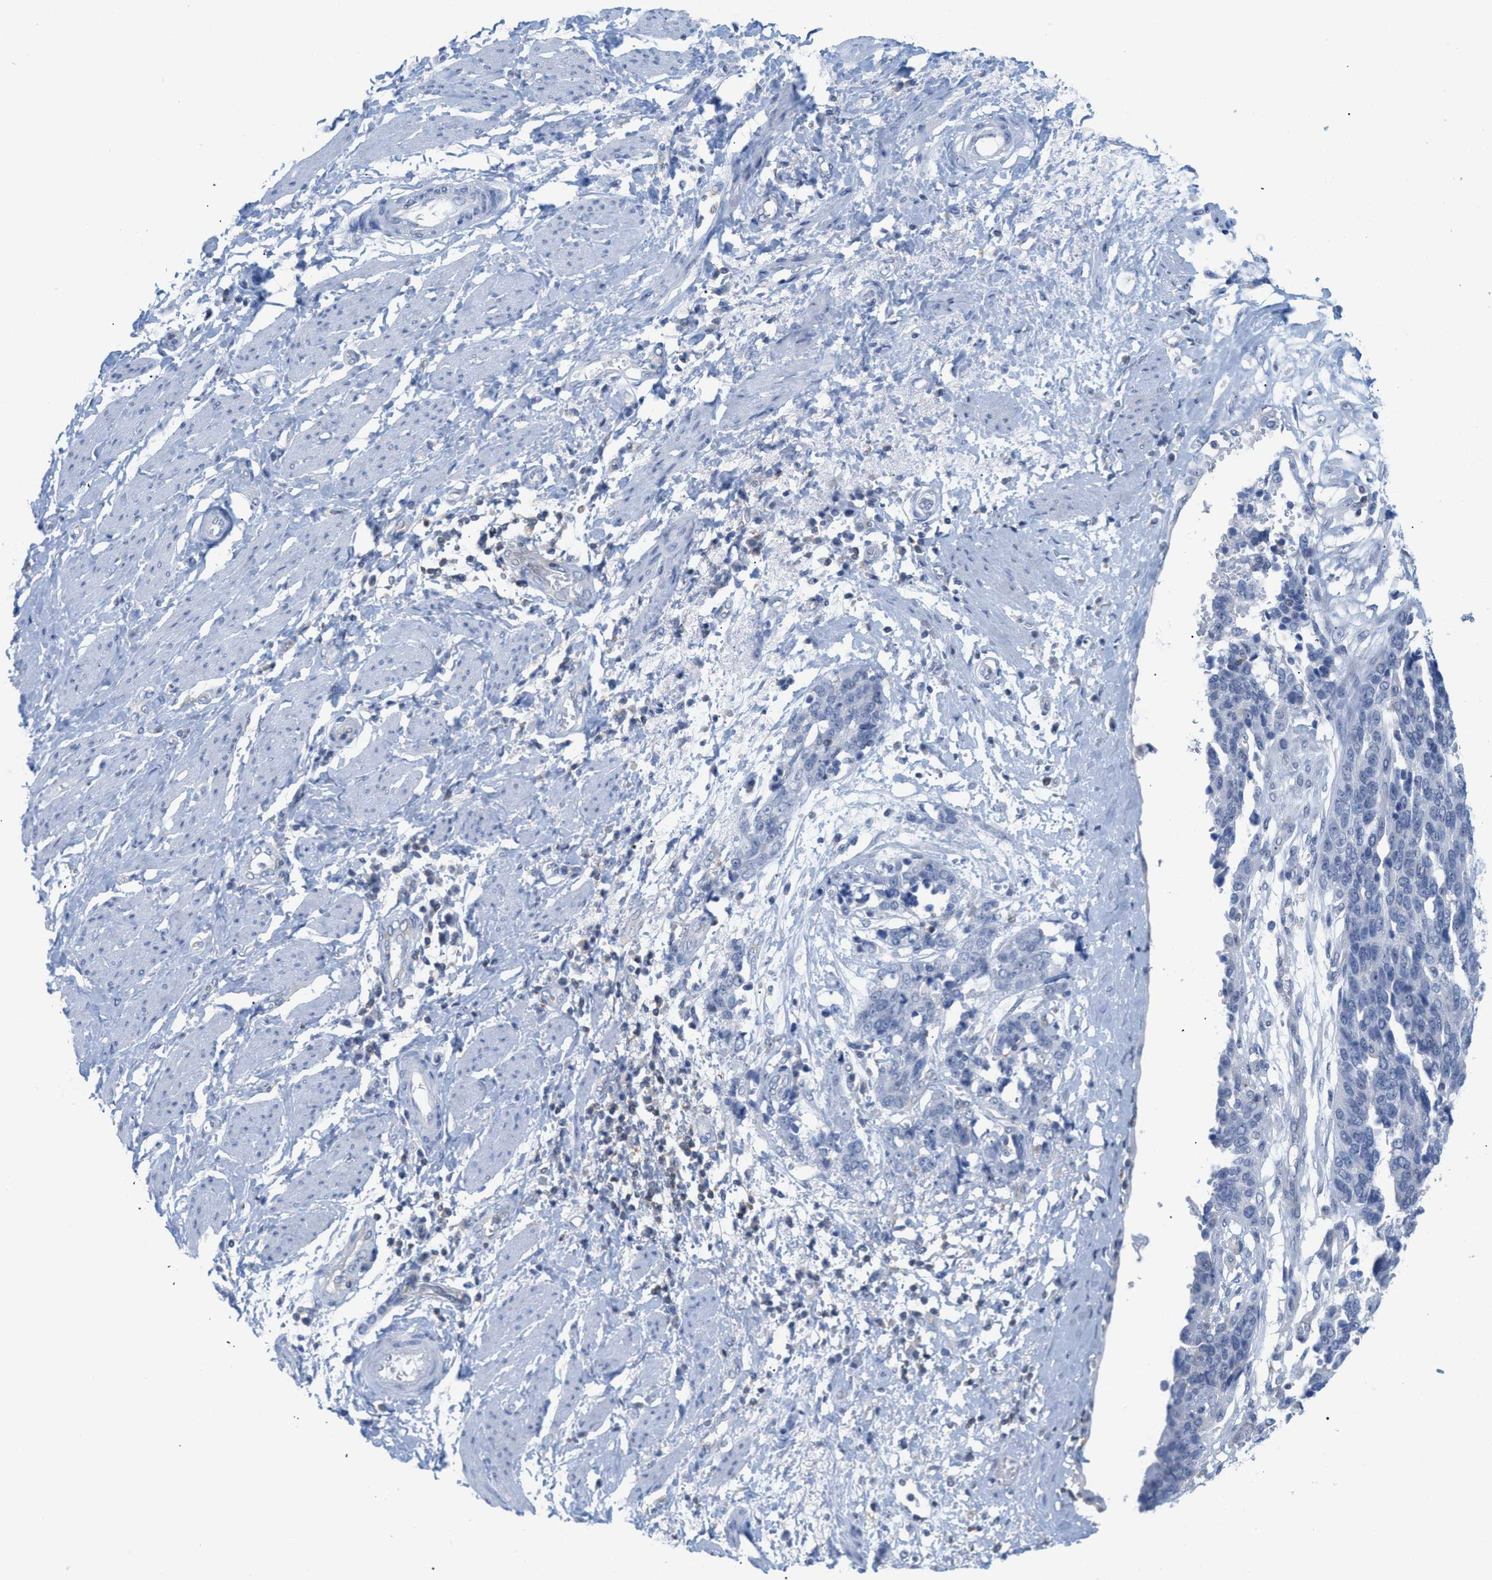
{"staining": {"intensity": "negative", "quantity": "none", "location": "none"}, "tissue": "ovarian cancer", "cell_type": "Tumor cells", "image_type": "cancer", "snomed": [{"axis": "morphology", "description": "Cystadenocarcinoma, serous, NOS"}, {"axis": "topography", "description": "Ovary"}], "caption": "This is an IHC histopathology image of human ovarian serous cystadenocarcinoma. There is no expression in tumor cells.", "gene": "IL16", "patient": {"sex": "female", "age": 44}}